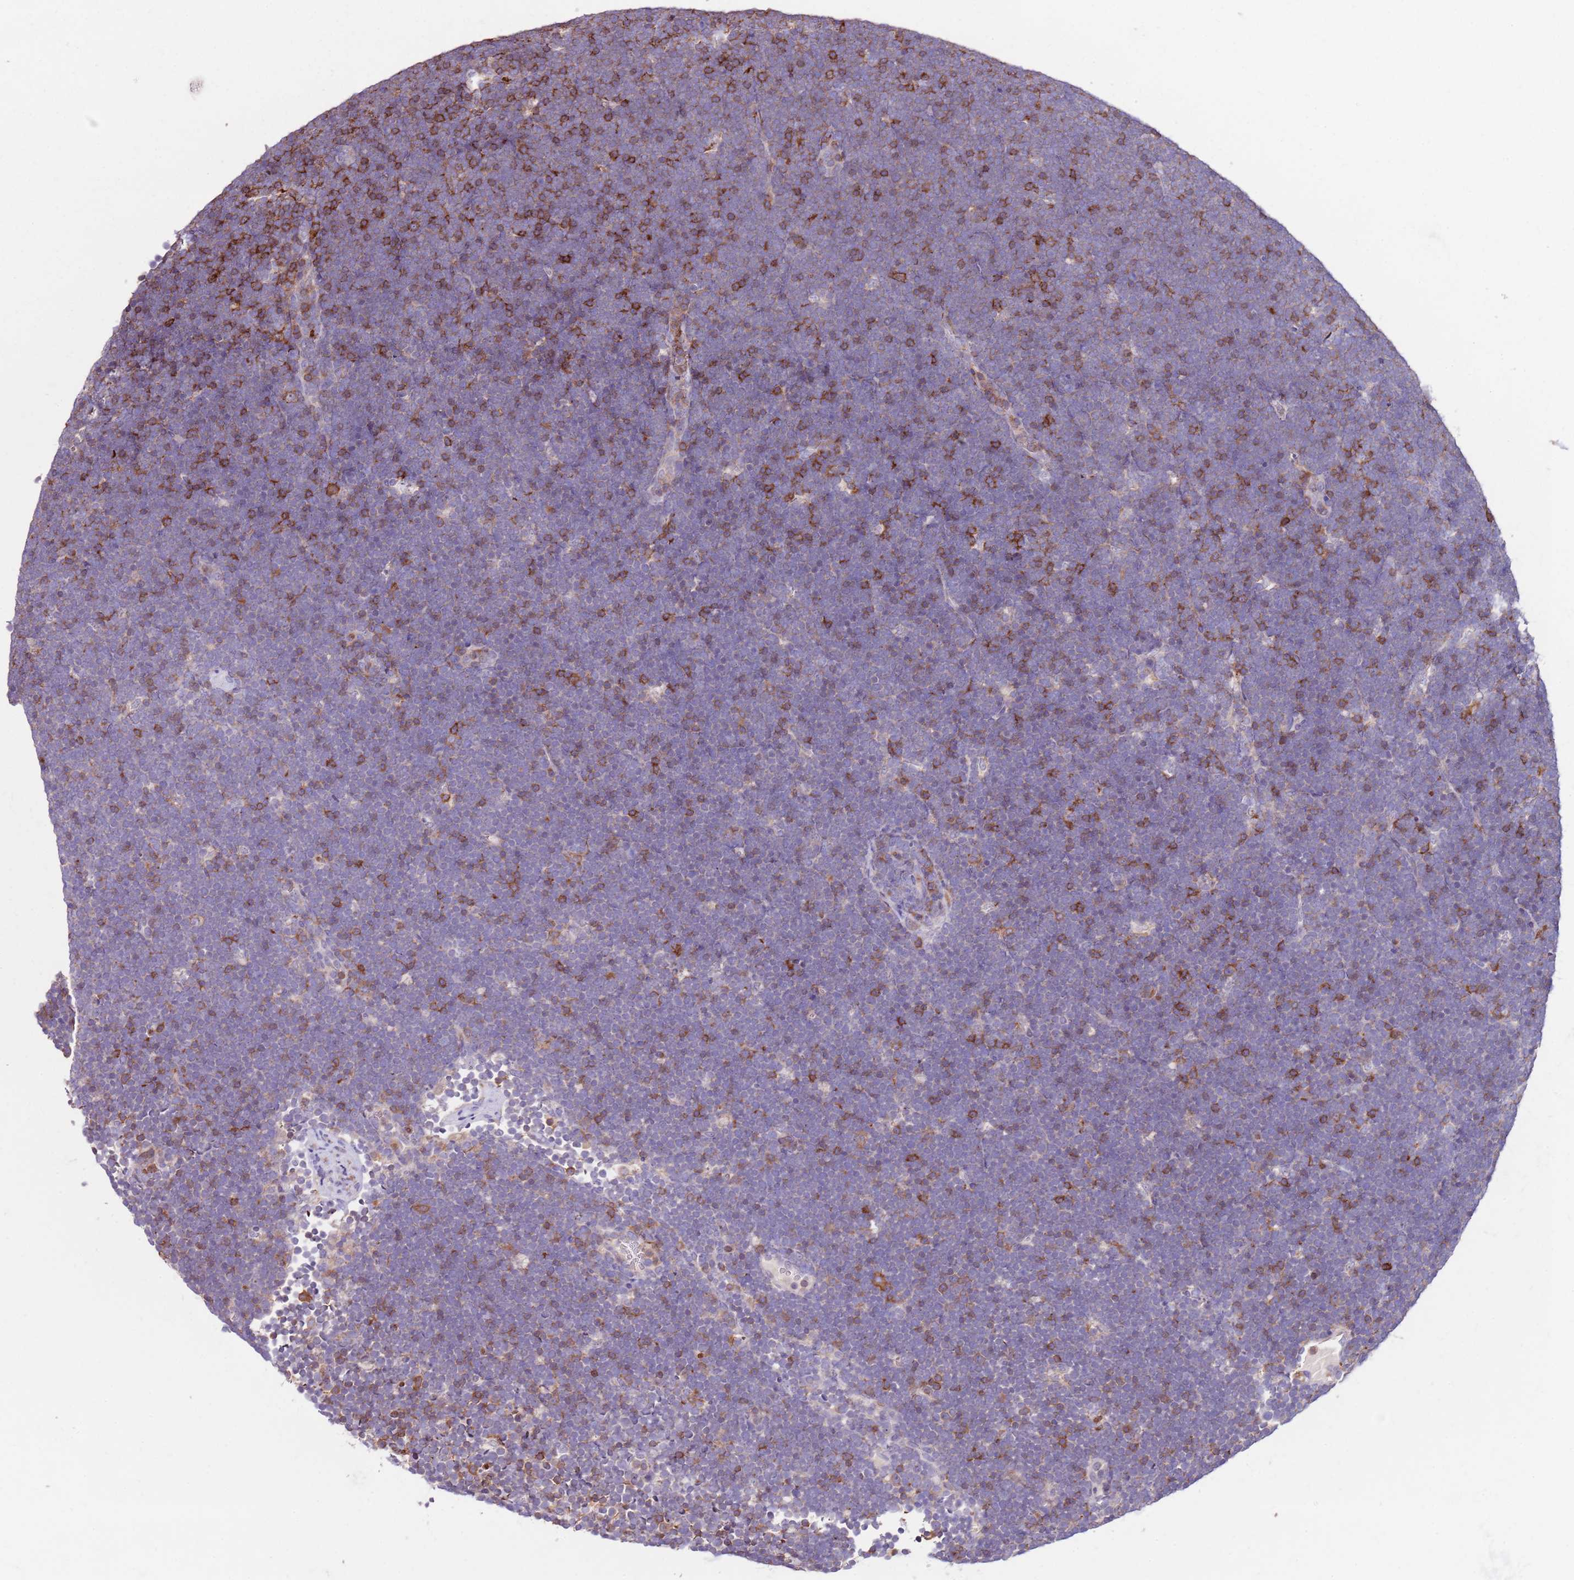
{"staining": {"intensity": "moderate", "quantity": "<25%", "location": "cytoplasmic/membranous"}, "tissue": "lymphoma", "cell_type": "Tumor cells", "image_type": "cancer", "snomed": [{"axis": "morphology", "description": "Malignant lymphoma, non-Hodgkin's type, High grade"}, {"axis": "topography", "description": "Lymph node"}], "caption": "High-grade malignant lymphoma, non-Hodgkin's type stained for a protein (brown) exhibits moderate cytoplasmic/membranous positive expression in approximately <25% of tumor cells.", "gene": "ZSWIM1", "patient": {"sex": "male", "age": 13}}